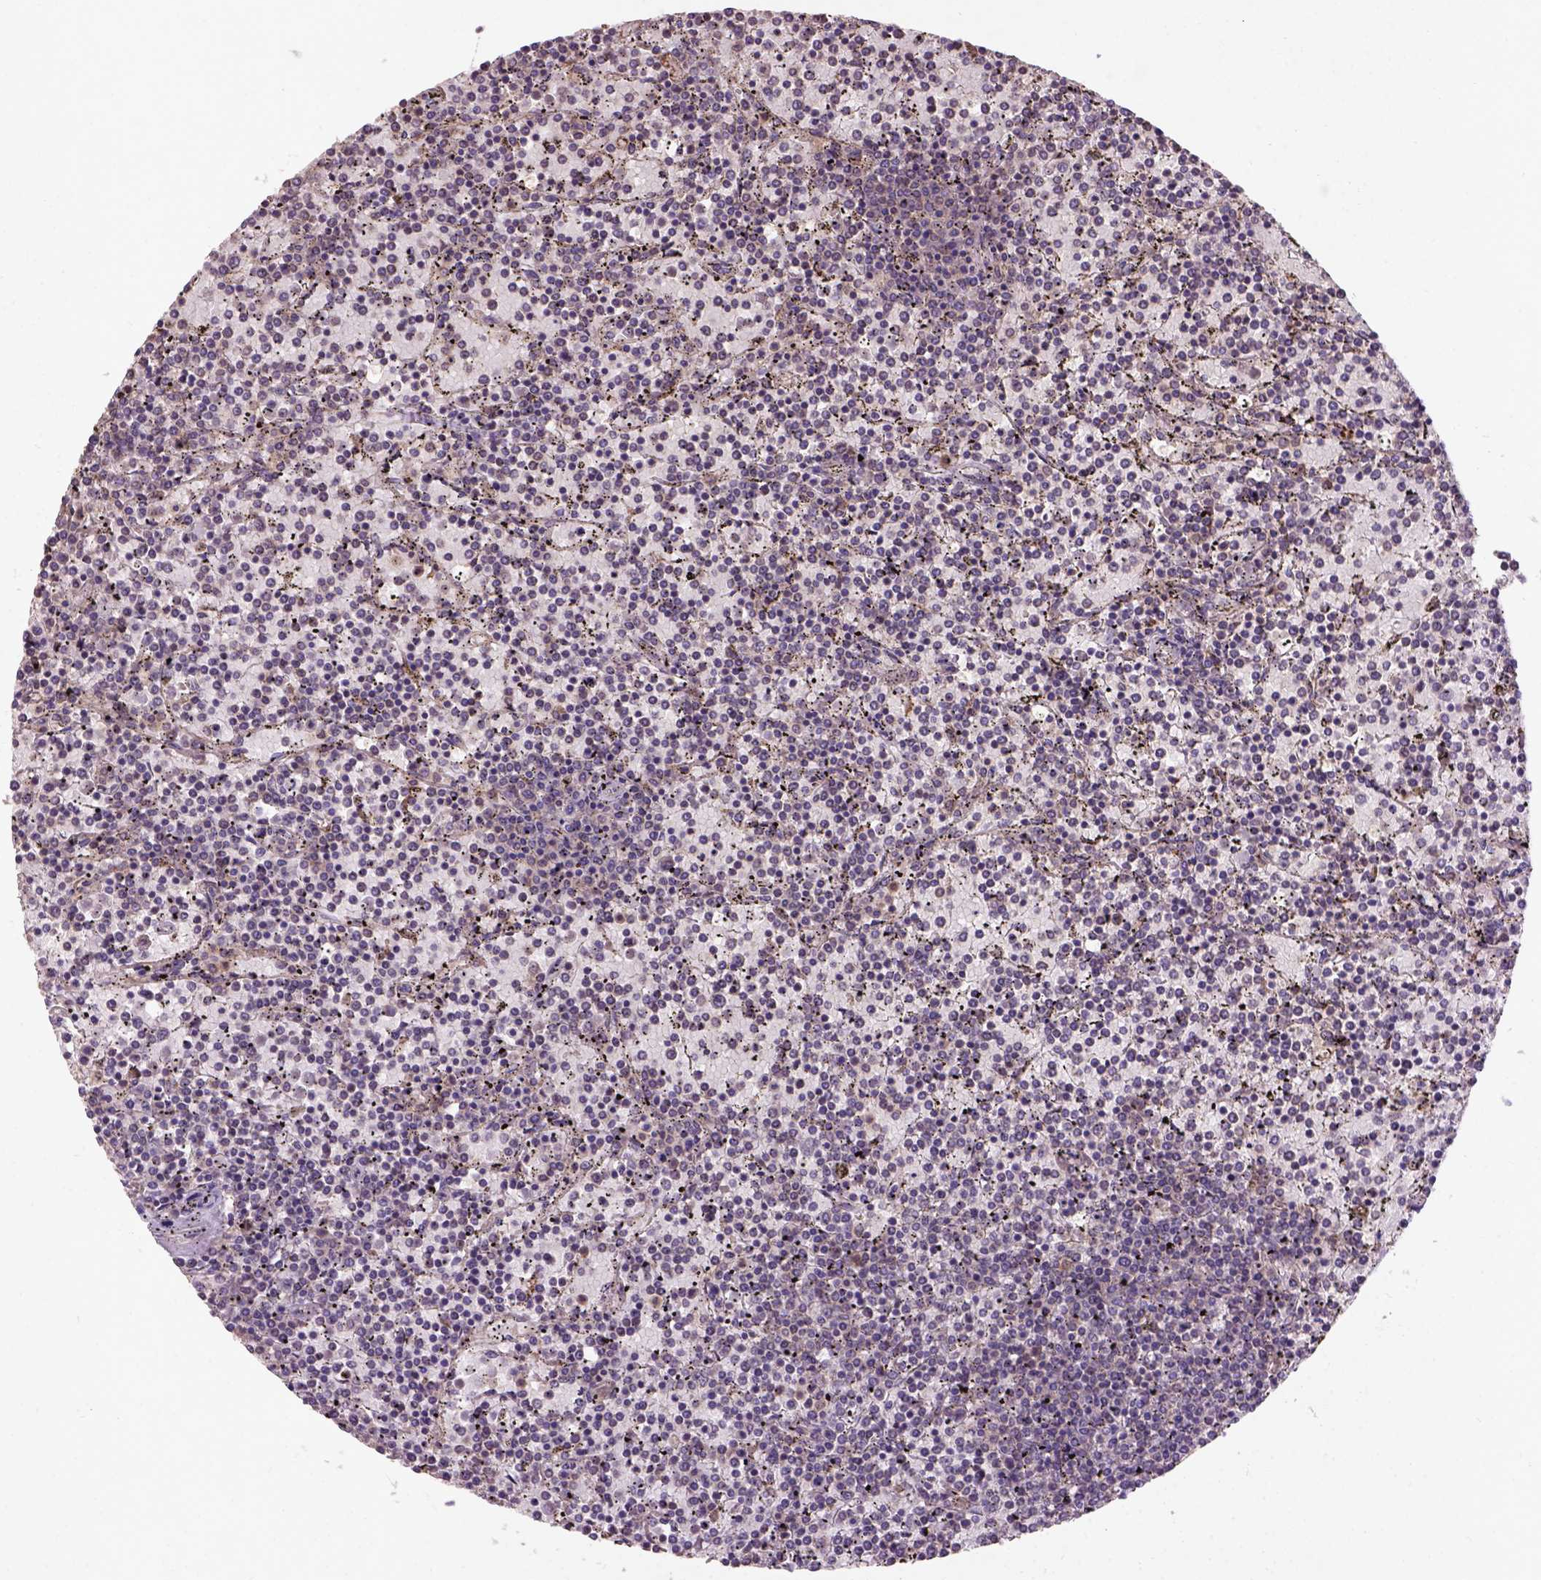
{"staining": {"intensity": "negative", "quantity": "none", "location": "none"}, "tissue": "lymphoma", "cell_type": "Tumor cells", "image_type": "cancer", "snomed": [{"axis": "morphology", "description": "Malignant lymphoma, non-Hodgkin's type, Low grade"}, {"axis": "topography", "description": "Spleen"}], "caption": "This is a image of immunohistochemistry staining of lymphoma, which shows no positivity in tumor cells.", "gene": "KBTBD8", "patient": {"sex": "female", "age": 77}}